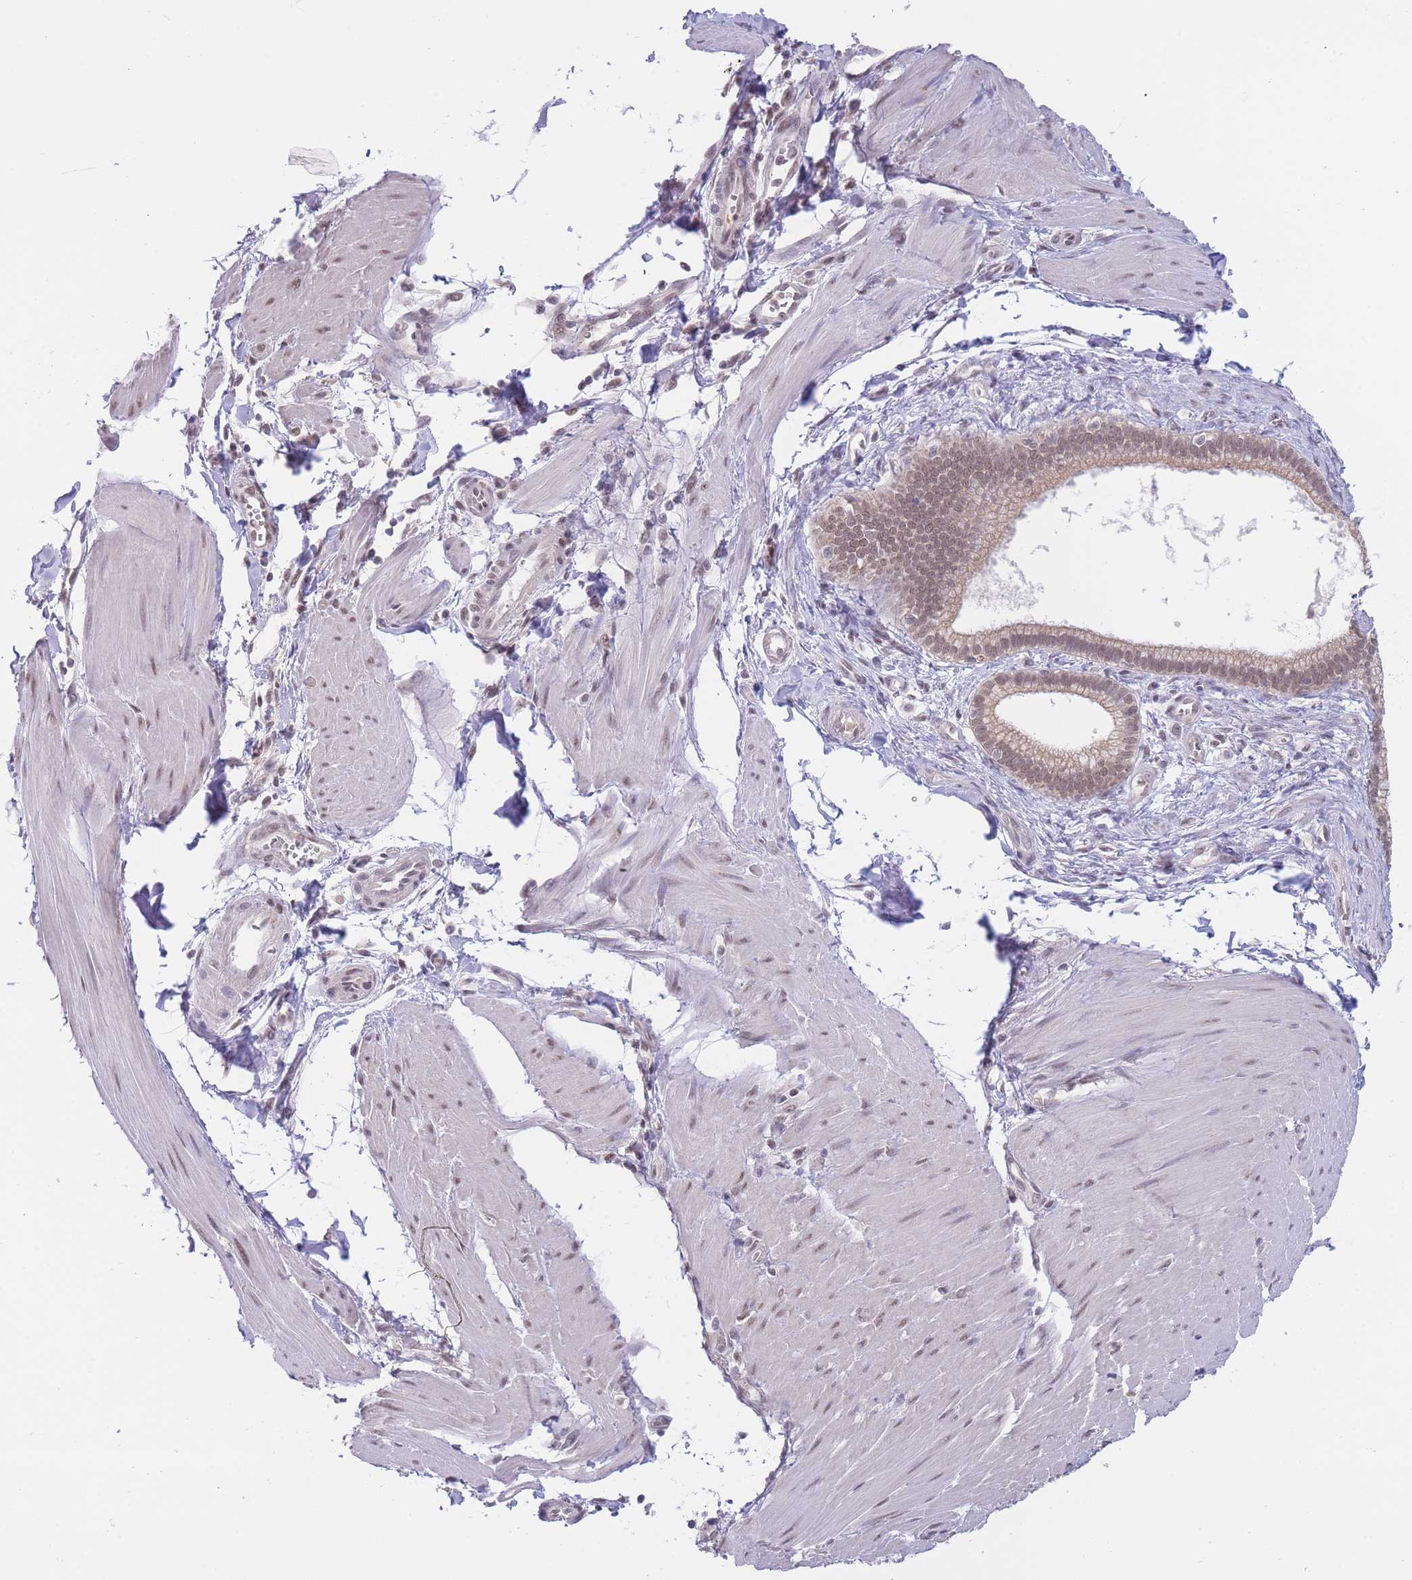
{"staining": {"intensity": "weak", "quantity": ">75%", "location": "cytoplasmic/membranous,nuclear"}, "tissue": "pancreatic cancer", "cell_type": "Tumor cells", "image_type": "cancer", "snomed": [{"axis": "morphology", "description": "Adenocarcinoma, NOS"}, {"axis": "topography", "description": "Pancreas"}], "caption": "Human pancreatic adenocarcinoma stained with a protein marker reveals weak staining in tumor cells.", "gene": "GOLGA6L25", "patient": {"sex": "male", "age": 78}}